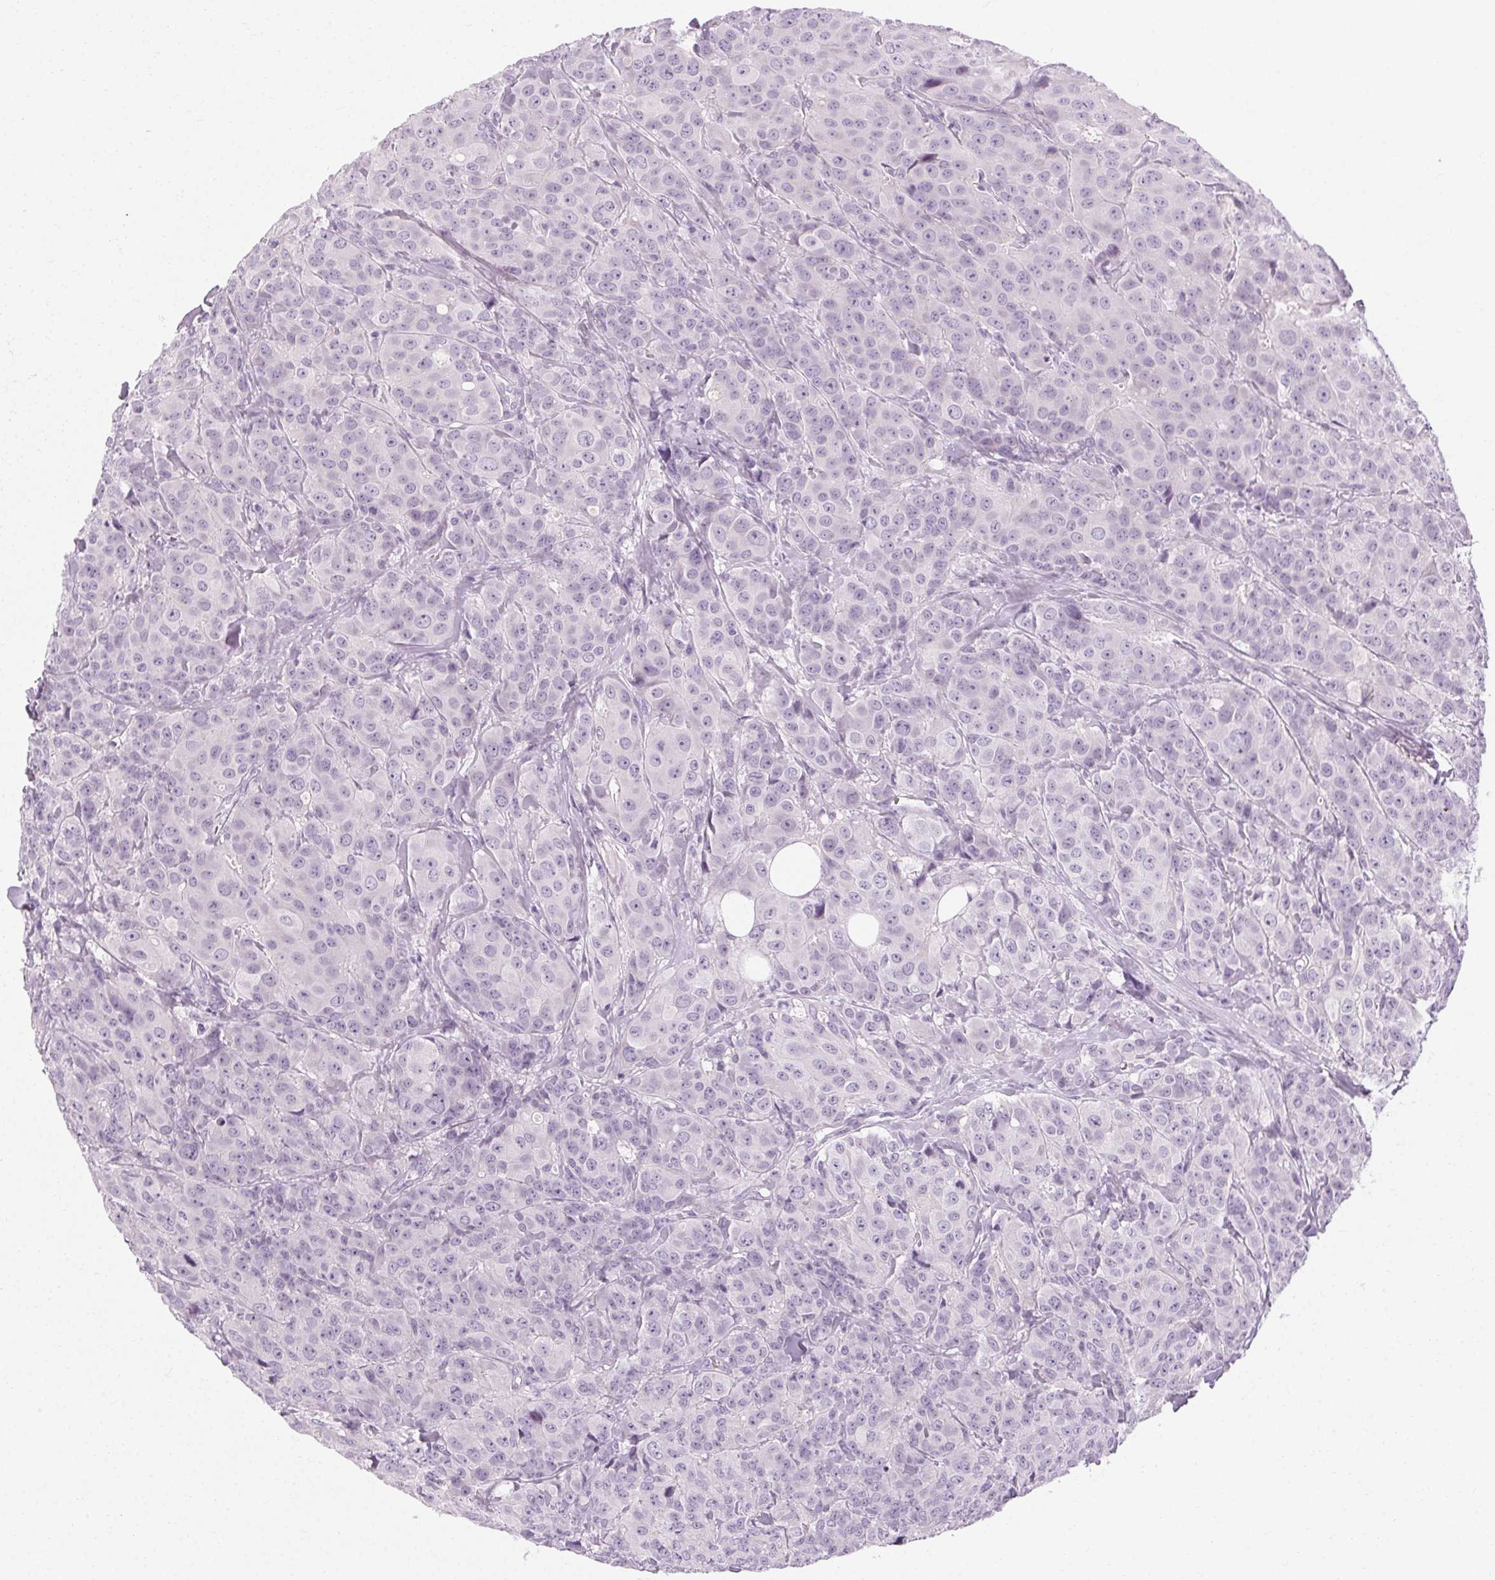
{"staining": {"intensity": "negative", "quantity": "none", "location": "none"}, "tissue": "breast cancer", "cell_type": "Tumor cells", "image_type": "cancer", "snomed": [{"axis": "morphology", "description": "Duct carcinoma"}, {"axis": "topography", "description": "Breast"}], "caption": "A micrograph of human breast cancer is negative for staining in tumor cells.", "gene": "POMC", "patient": {"sex": "female", "age": 43}}